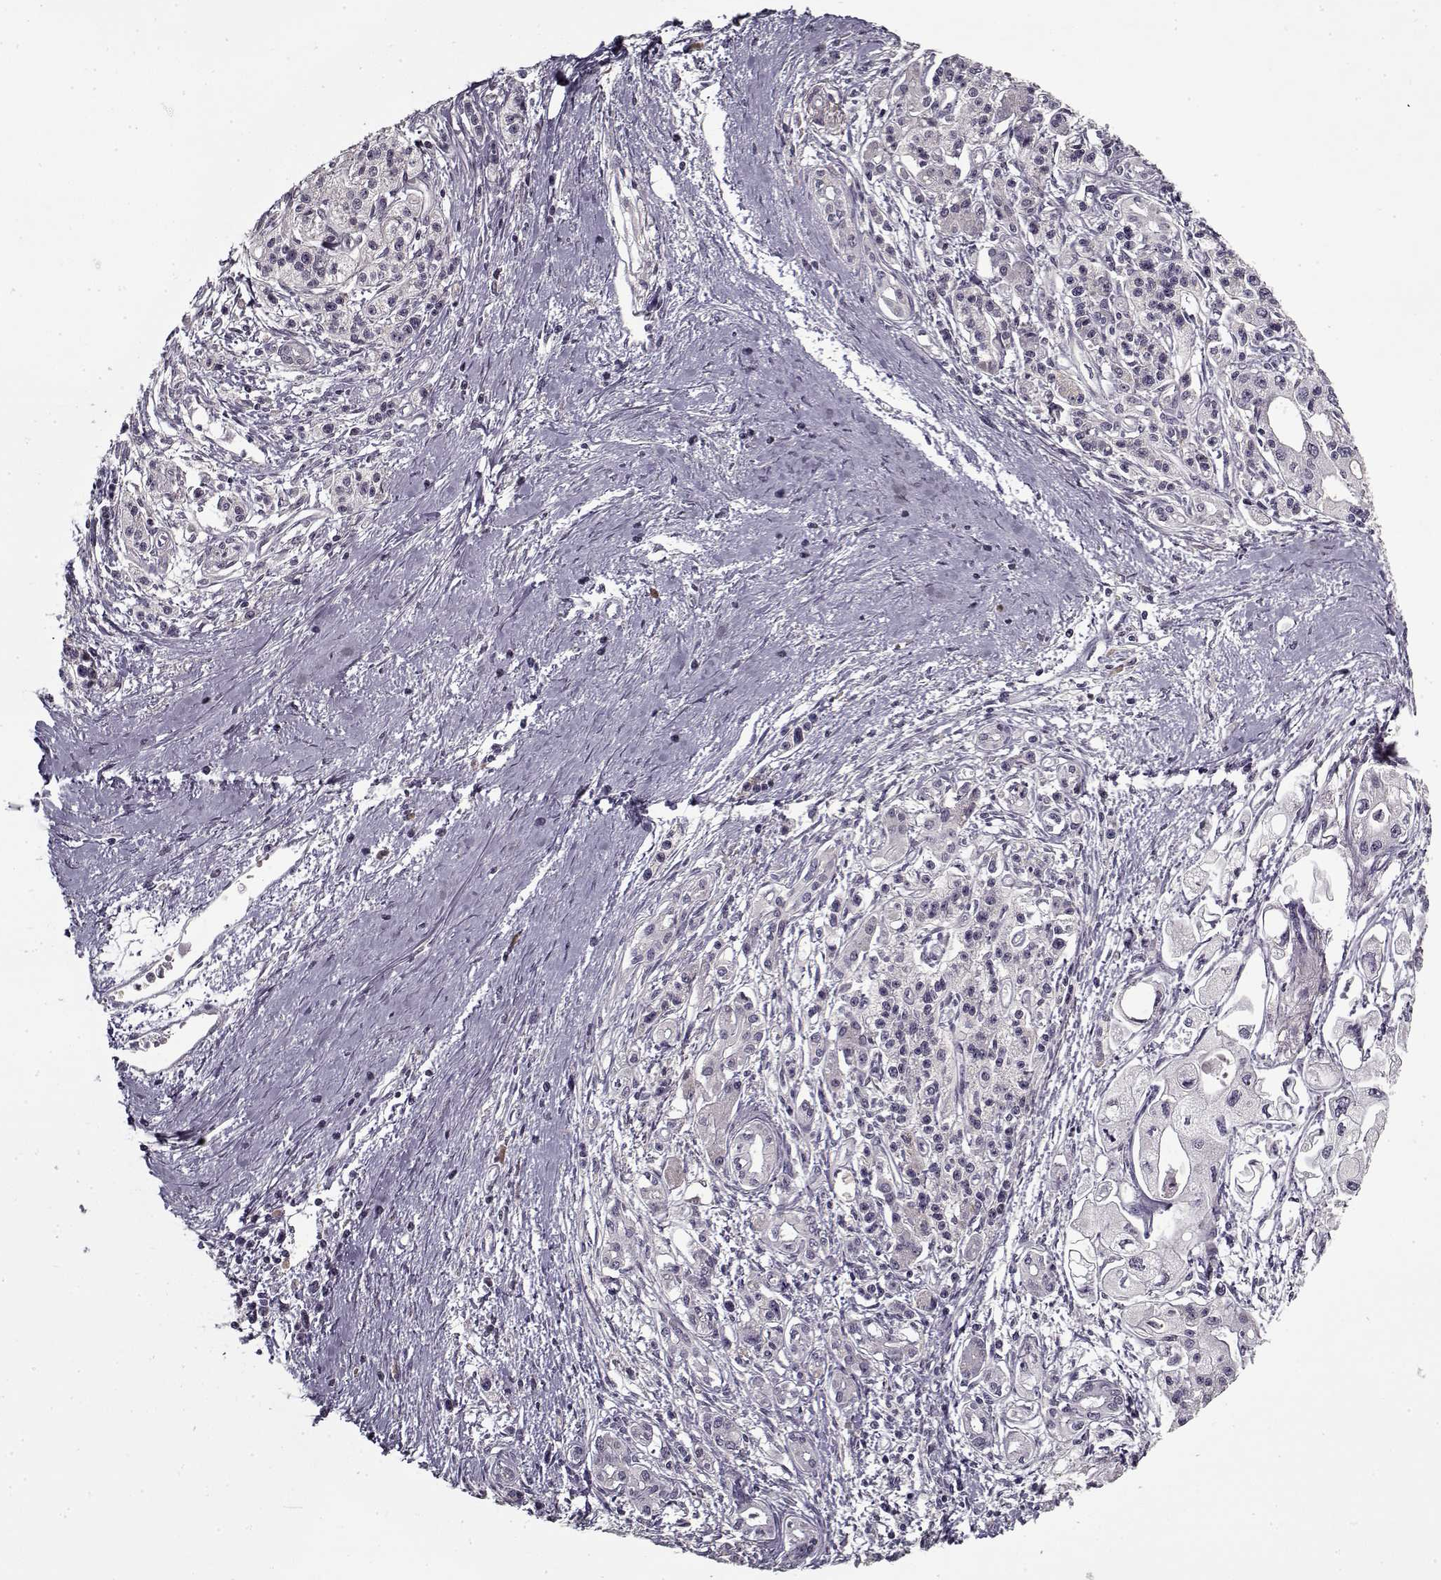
{"staining": {"intensity": "negative", "quantity": "none", "location": "none"}, "tissue": "pancreatic cancer", "cell_type": "Tumor cells", "image_type": "cancer", "snomed": [{"axis": "morphology", "description": "Adenocarcinoma, NOS"}, {"axis": "topography", "description": "Pancreas"}], "caption": "Immunohistochemical staining of pancreatic cancer (adenocarcinoma) exhibits no significant staining in tumor cells. (DAB immunohistochemistry visualized using brightfield microscopy, high magnification).", "gene": "LAMA2", "patient": {"sex": "male", "age": 70}}